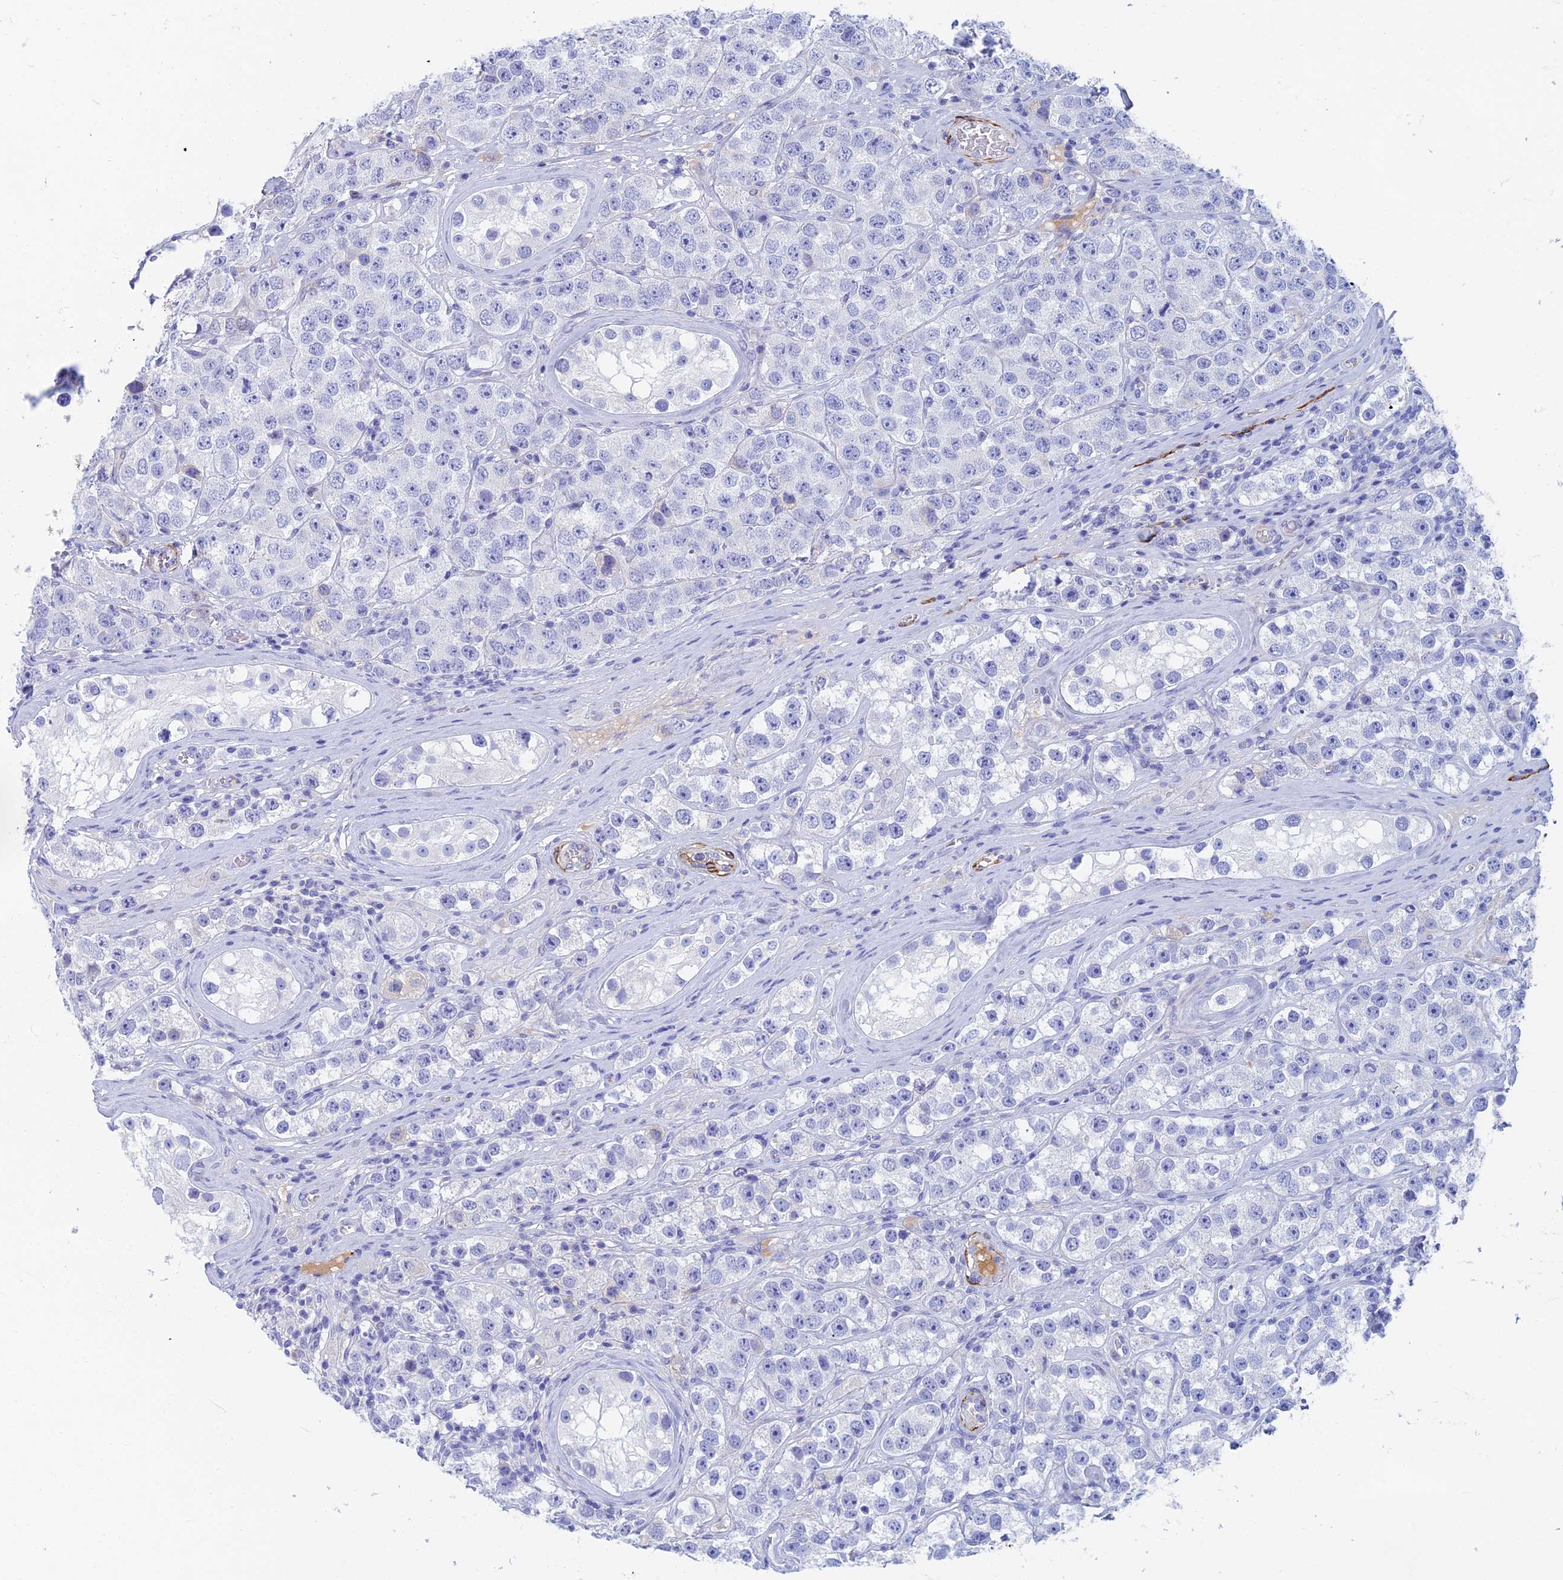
{"staining": {"intensity": "negative", "quantity": "none", "location": "none"}, "tissue": "testis cancer", "cell_type": "Tumor cells", "image_type": "cancer", "snomed": [{"axis": "morphology", "description": "Seminoma, NOS"}, {"axis": "topography", "description": "Testis"}], "caption": "The image shows no significant positivity in tumor cells of seminoma (testis).", "gene": "ETFRF1", "patient": {"sex": "male", "age": 28}}